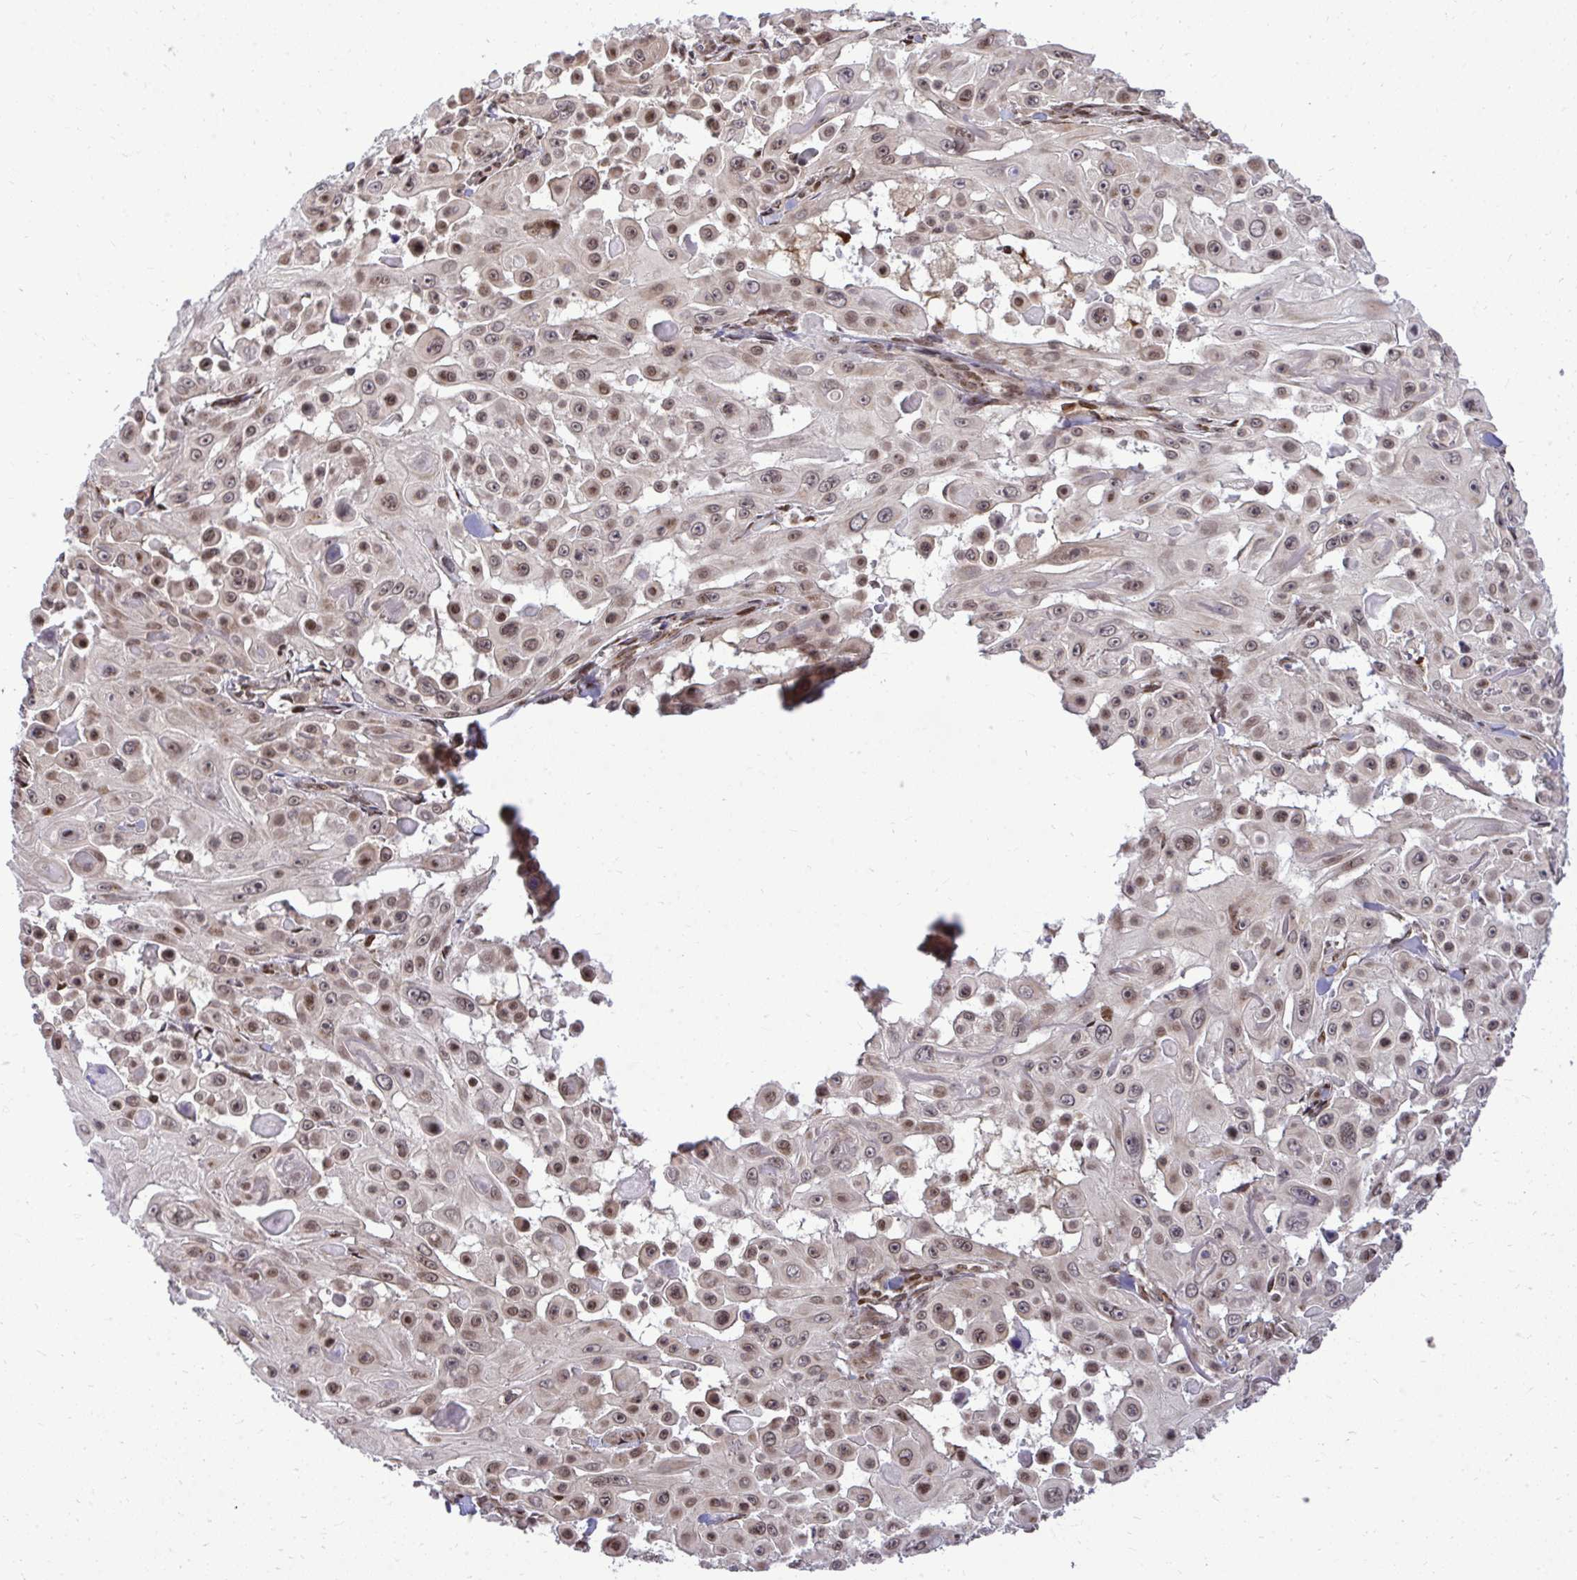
{"staining": {"intensity": "moderate", "quantity": "25%-75%", "location": "nuclear"}, "tissue": "skin cancer", "cell_type": "Tumor cells", "image_type": "cancer", "snomed": [{"axis": "morphology", "description": "Squamous cell carcinoma, NOS"}, {"axis": "topography", "description": "Skin"}], "caption": "Tumor cells demonstrate medium levels of moderate nuclear positivity in approximately 25%-75% of cells in human skin cancer.", "gene": "PIGY", "patient": {"sex": "male", "age": 91}}